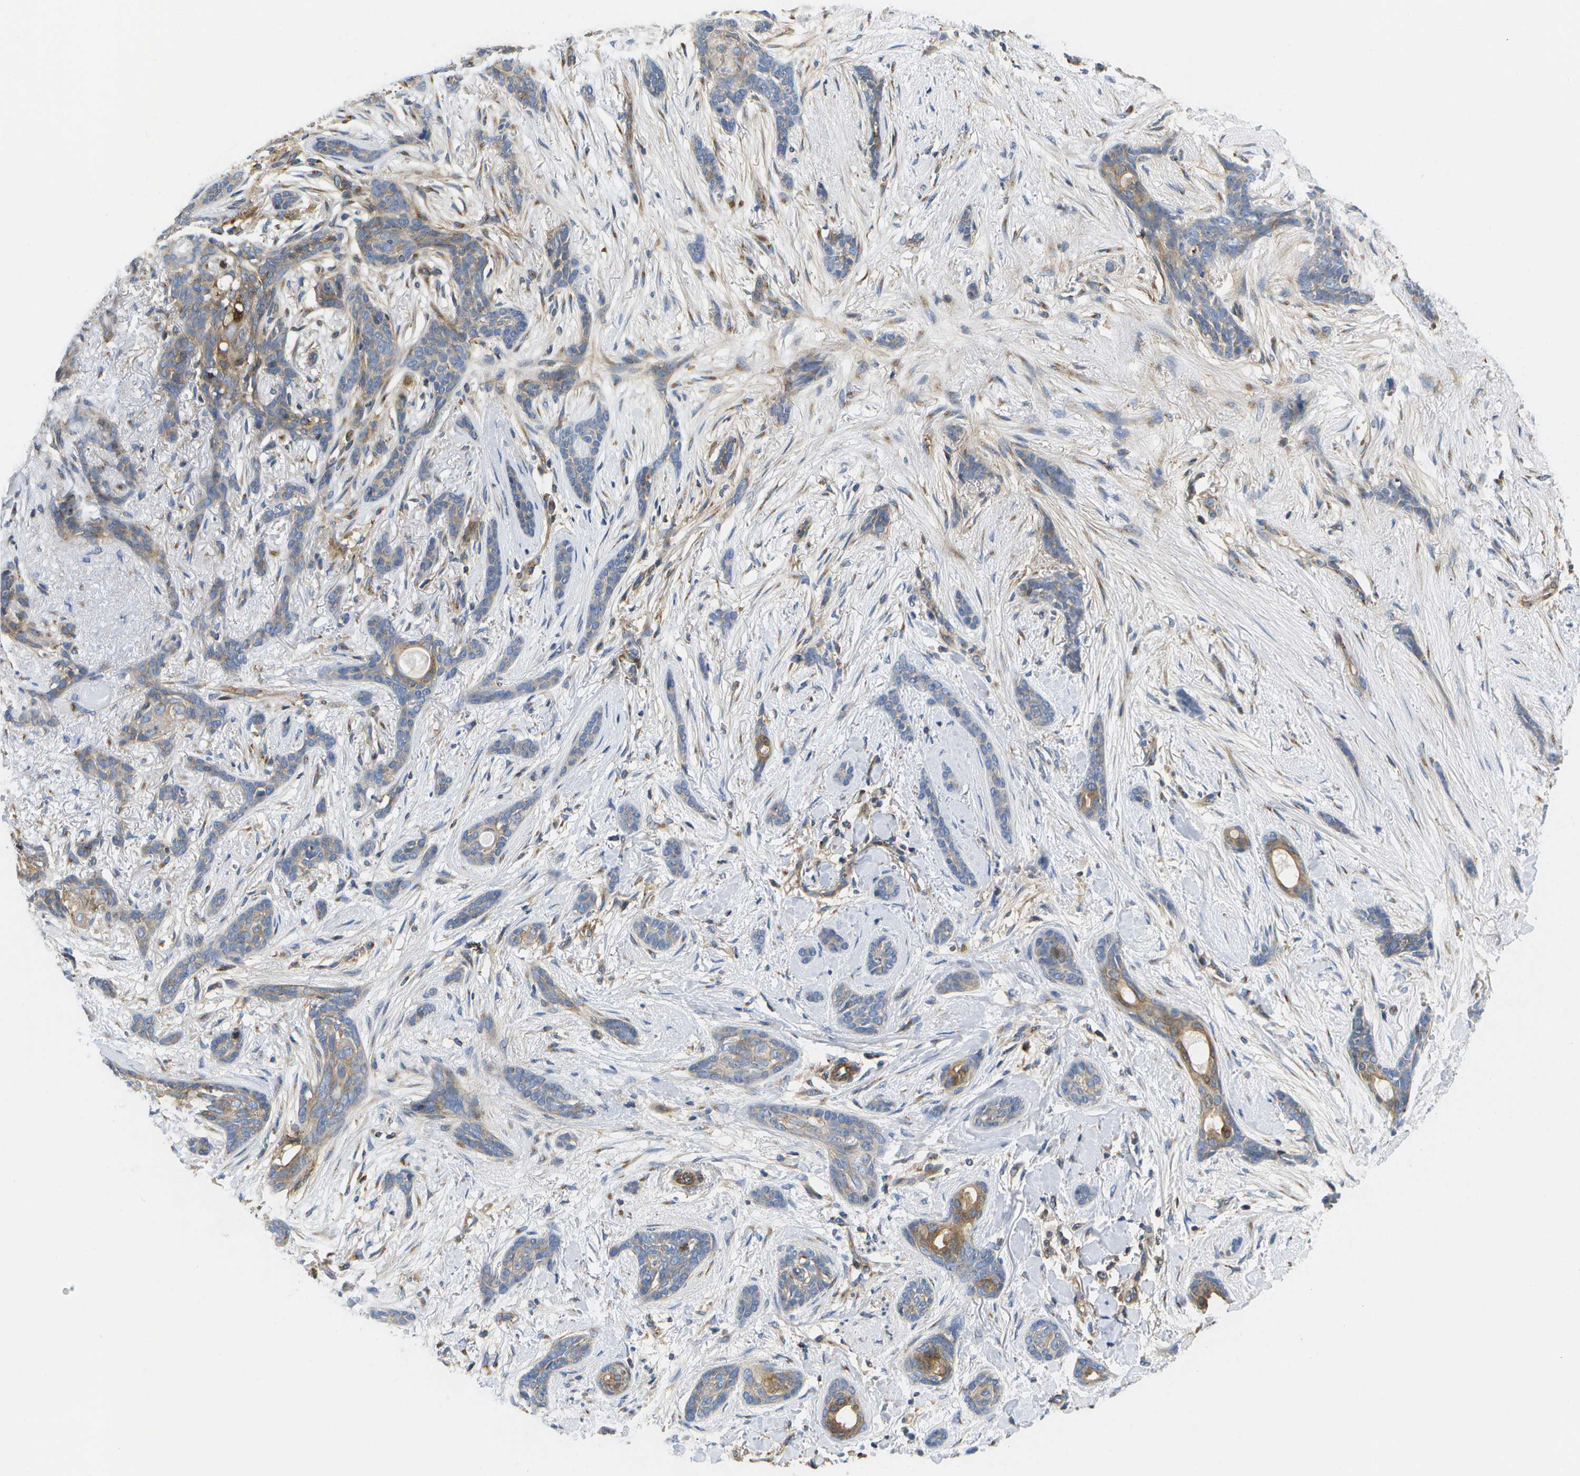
{"staining": {"intensity": "weak", "quantity": ">75%", "location": "cytoplasmic/membranous"}, "tissue": "skin cancer", "cell_type": "Tumor cells", "image_type": "cancer", "snomed": [{"axis": "morphology", "description": "Basal cell carcinoma"}, {"axis": "morphology", "description": "Adnexal tumor, benign"}, {"axis": "topography", "description": "Skin"}], "caption": "Skin cancer (basal cell carcinoma) stained with a brown dye exhibits weak cytoplasmic/membranous positive staining in about >75% of tumor cells.", "gene": "BST2", "patient": {"sex": "female", "age": 42}}